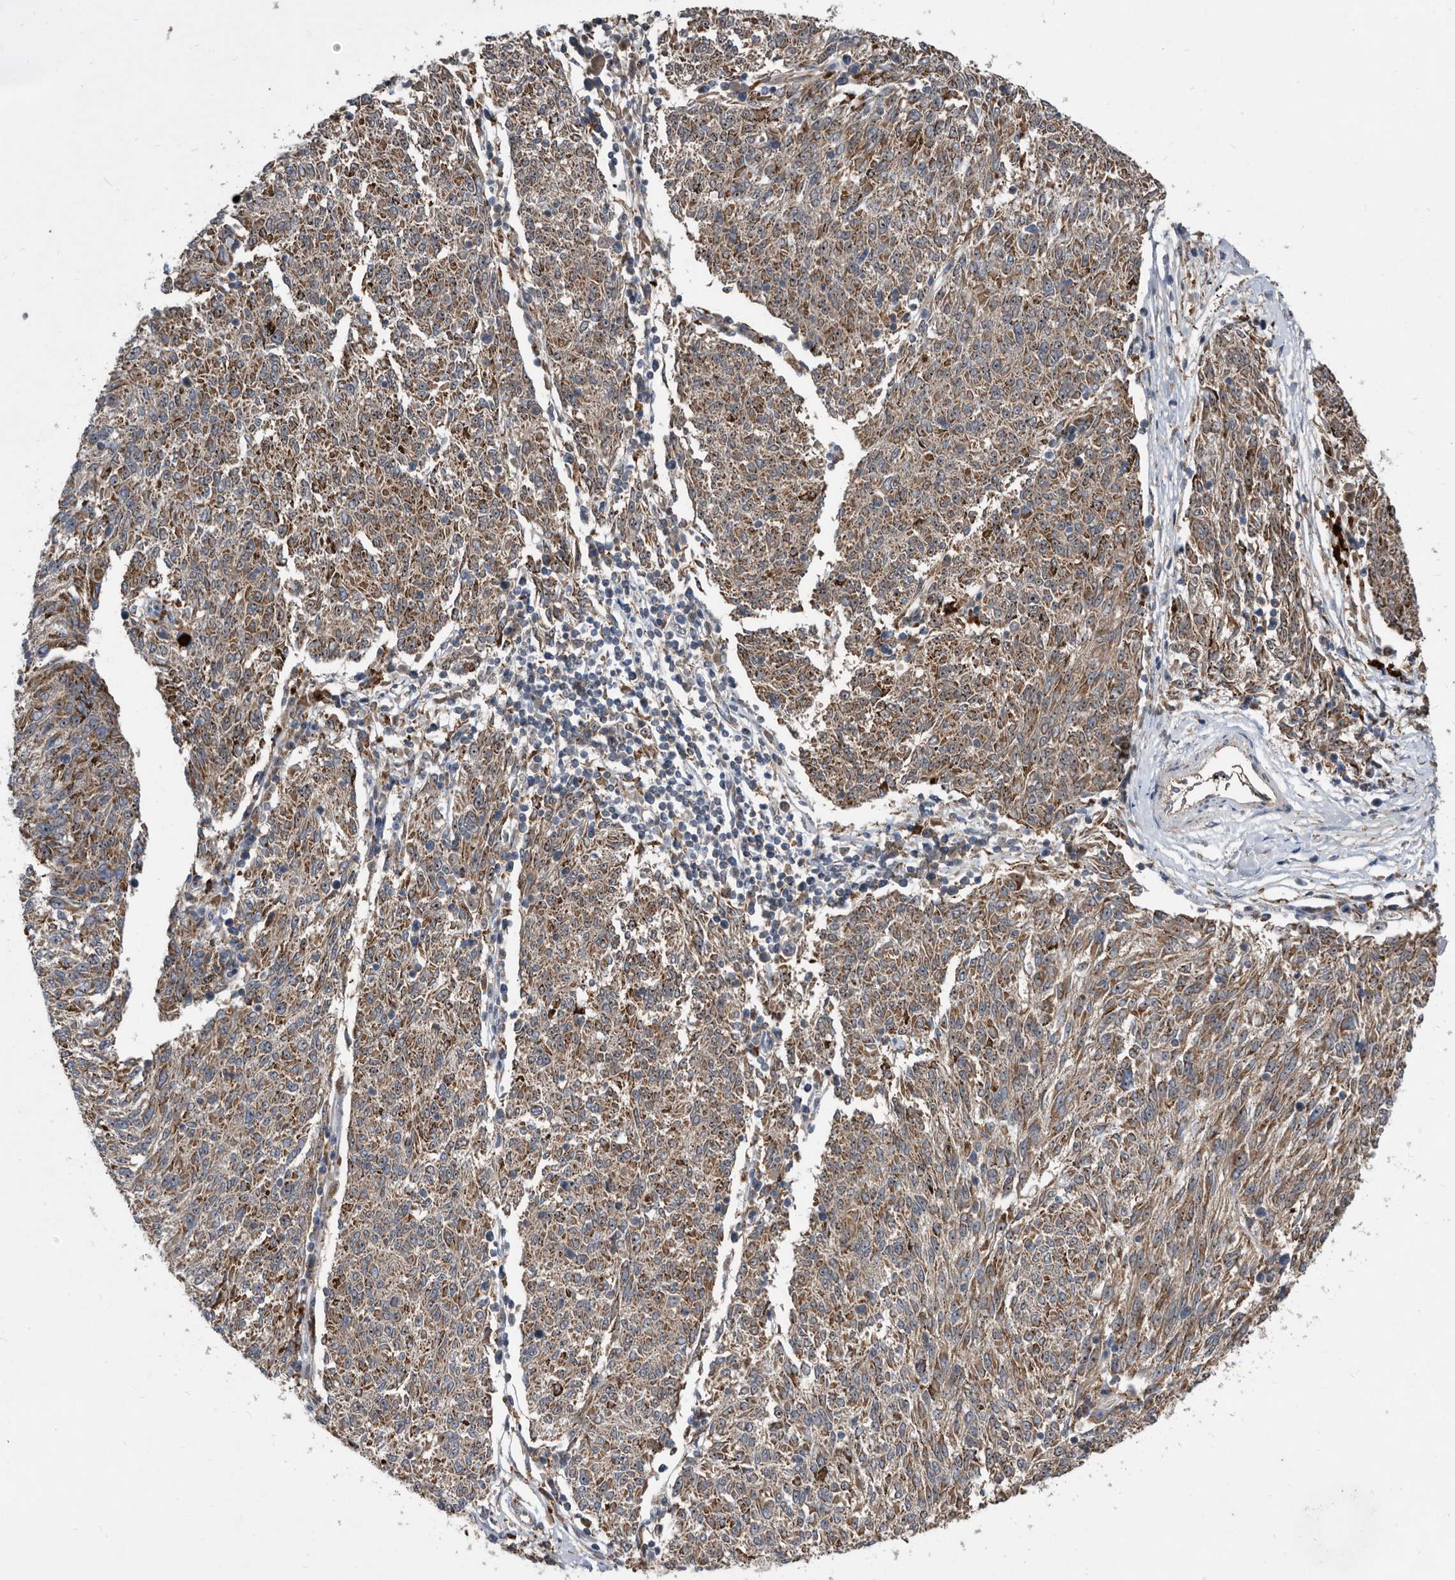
{"staining": {"intensity": "weak", "quantity": ">75%", "location": "cytoplasmic/membranous"}, "tissue": "melanoma", "cell_type": "Tumor cells", "image_type": "cancer", "snomed": [{"axis": "morphology", "description": "Malignant melanoma, NOS"}, {"axis": "topography", "description": "Skin"}], "caption": "This is a micrograph of immunohistochemistry (IHC) staining of malignant melanoma, which shows weak positivity in the cytoplasmic/membranous of tumor cells.", "gene": "PI15", "patient": {"sex": "female", "age": 72}}